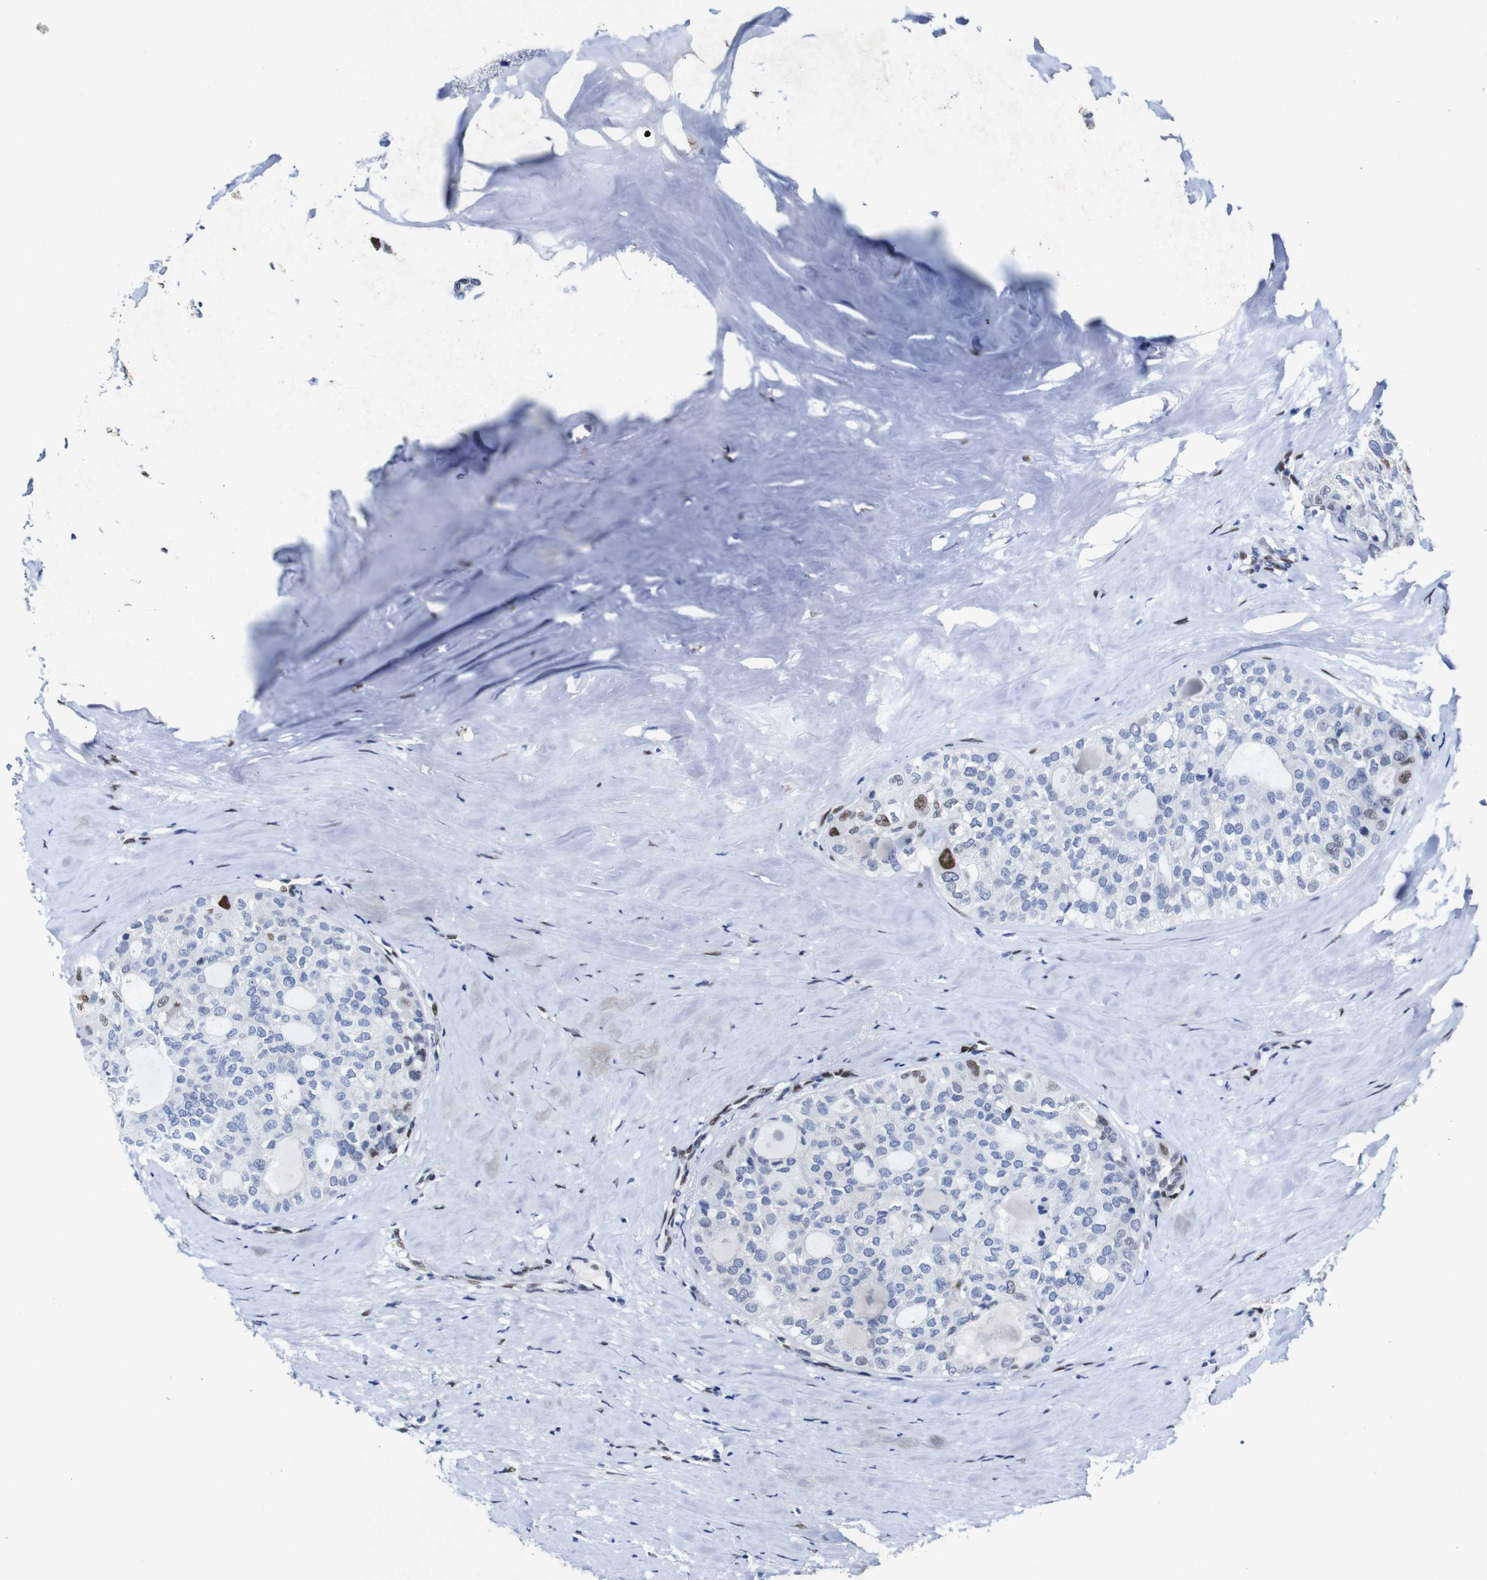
{"staining": {"intensity": "negative", "quantity": "none", "location": "none"}, "tissue": "thyroid cancer", "cell_type": "Tumor cells", "image_type": "cancer", "snomed": [{"axis": "morphology", "description": "Follicular adenoma carcinoma, NOS"}, {"axis": "topography", "description": "Thyroid gland"}], "caption": "A histopathology image of thyroid cancer (follicular adenoma carcinoma) stained for a protein demonstrates no brown staining in tumor cells.", "gene": "FOSL2", "patient": {"sex": "male", "age": 75}}